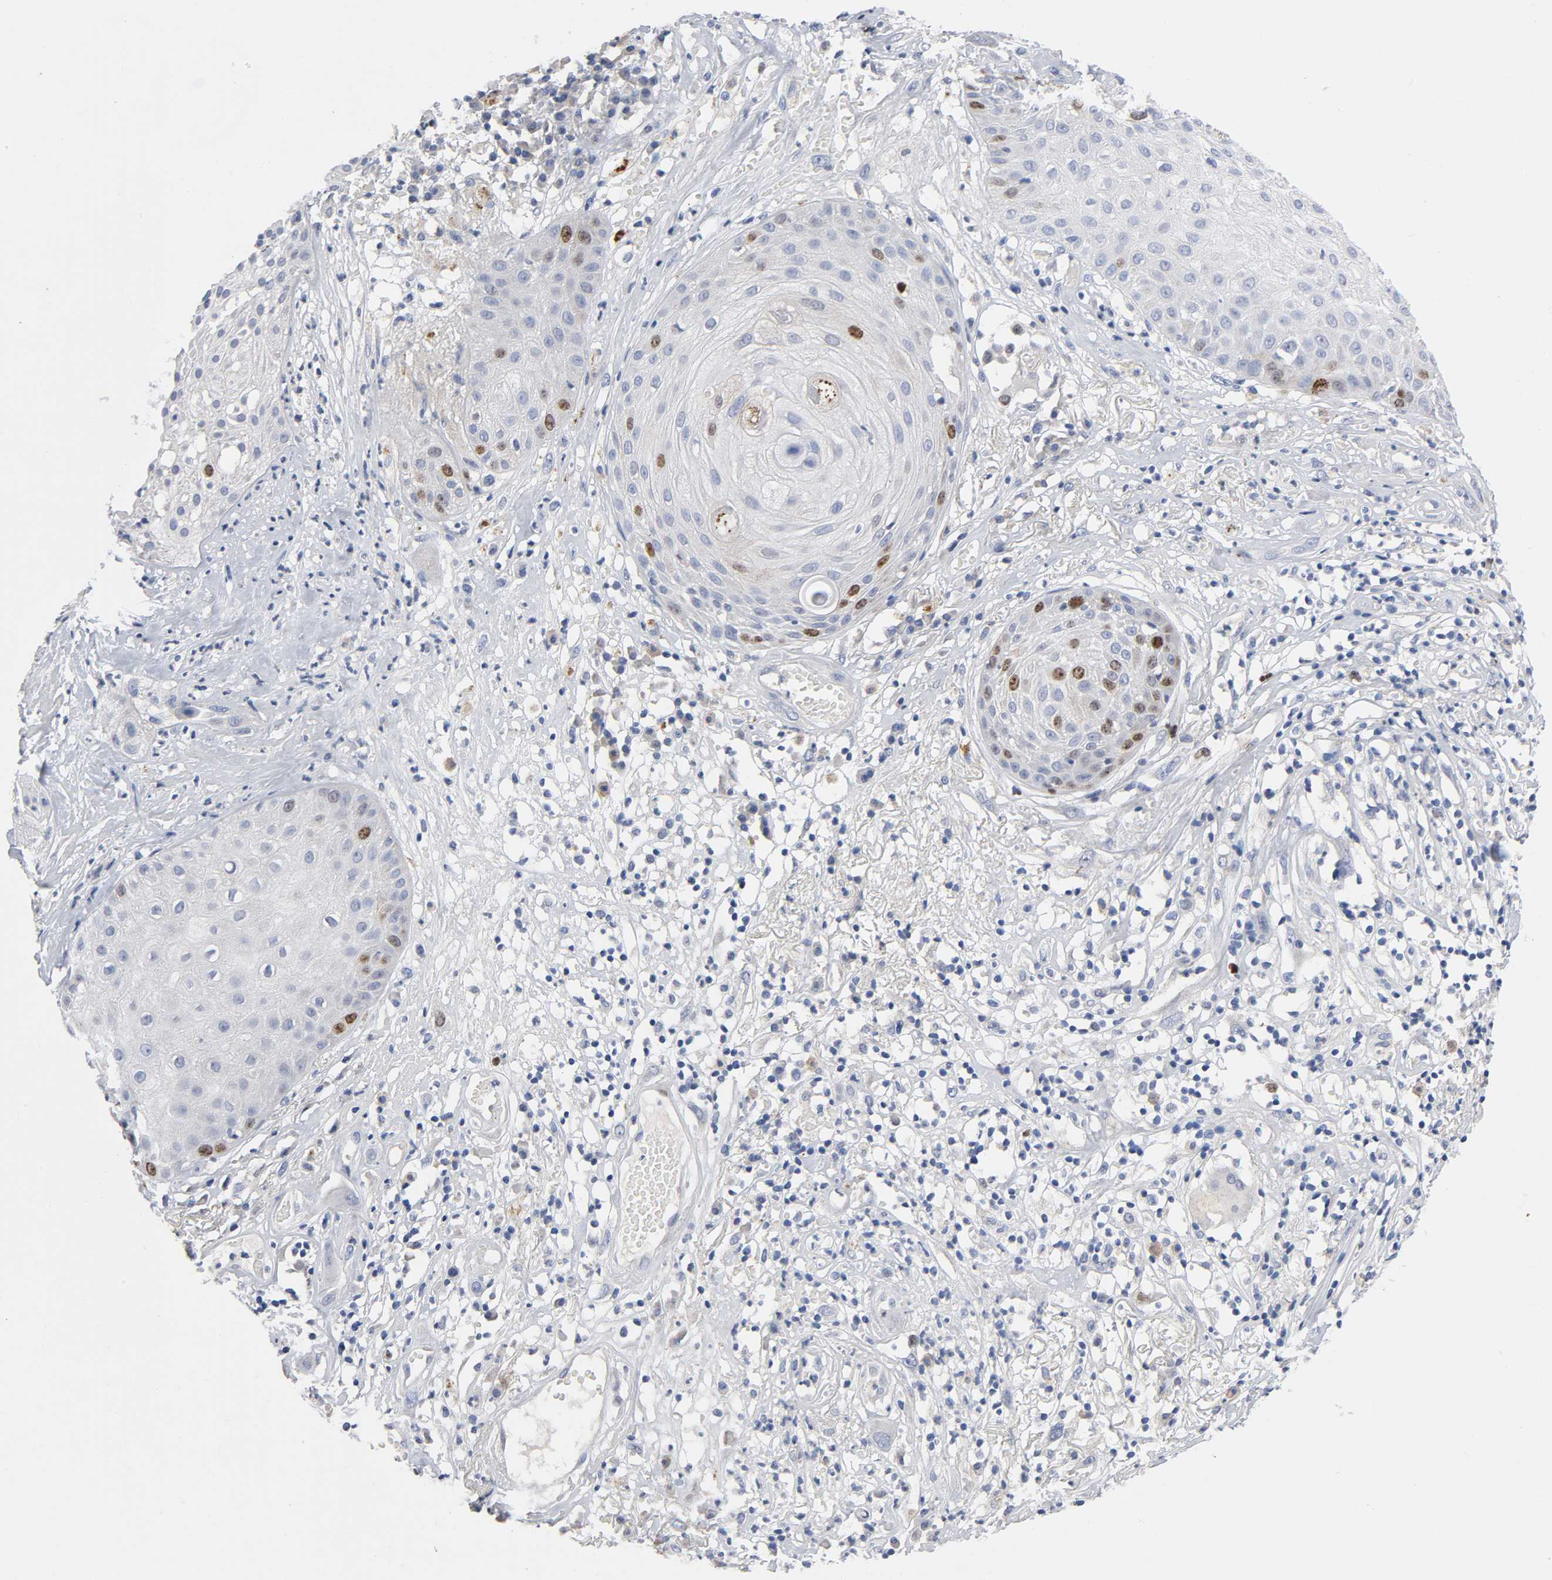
{"staining": {"intensity": "moderate", "quantity": "<25%", "location": "nuclear"}, "tissue": "skin cancer", "cell_type": "Tumor cells", "image_type": "cancer", "snomed": [{"axis": "morphology", "description": "Squamous cell carcinoma, NOS"}, {"axis": "topography", "description": "Skin"}], "caption": "Protein analysis of skin cancer tissue demonstrates moderate nuclear positivity in about <25% of tumor cells. The staining was performed using DAB (3,3'-diaminobenzidine), with brown indicating positive protein expression. Nuclei are stained blue with hematoxylin.", "gene": "BIRC5", "patient": {"sex": "male", "age": 65}}